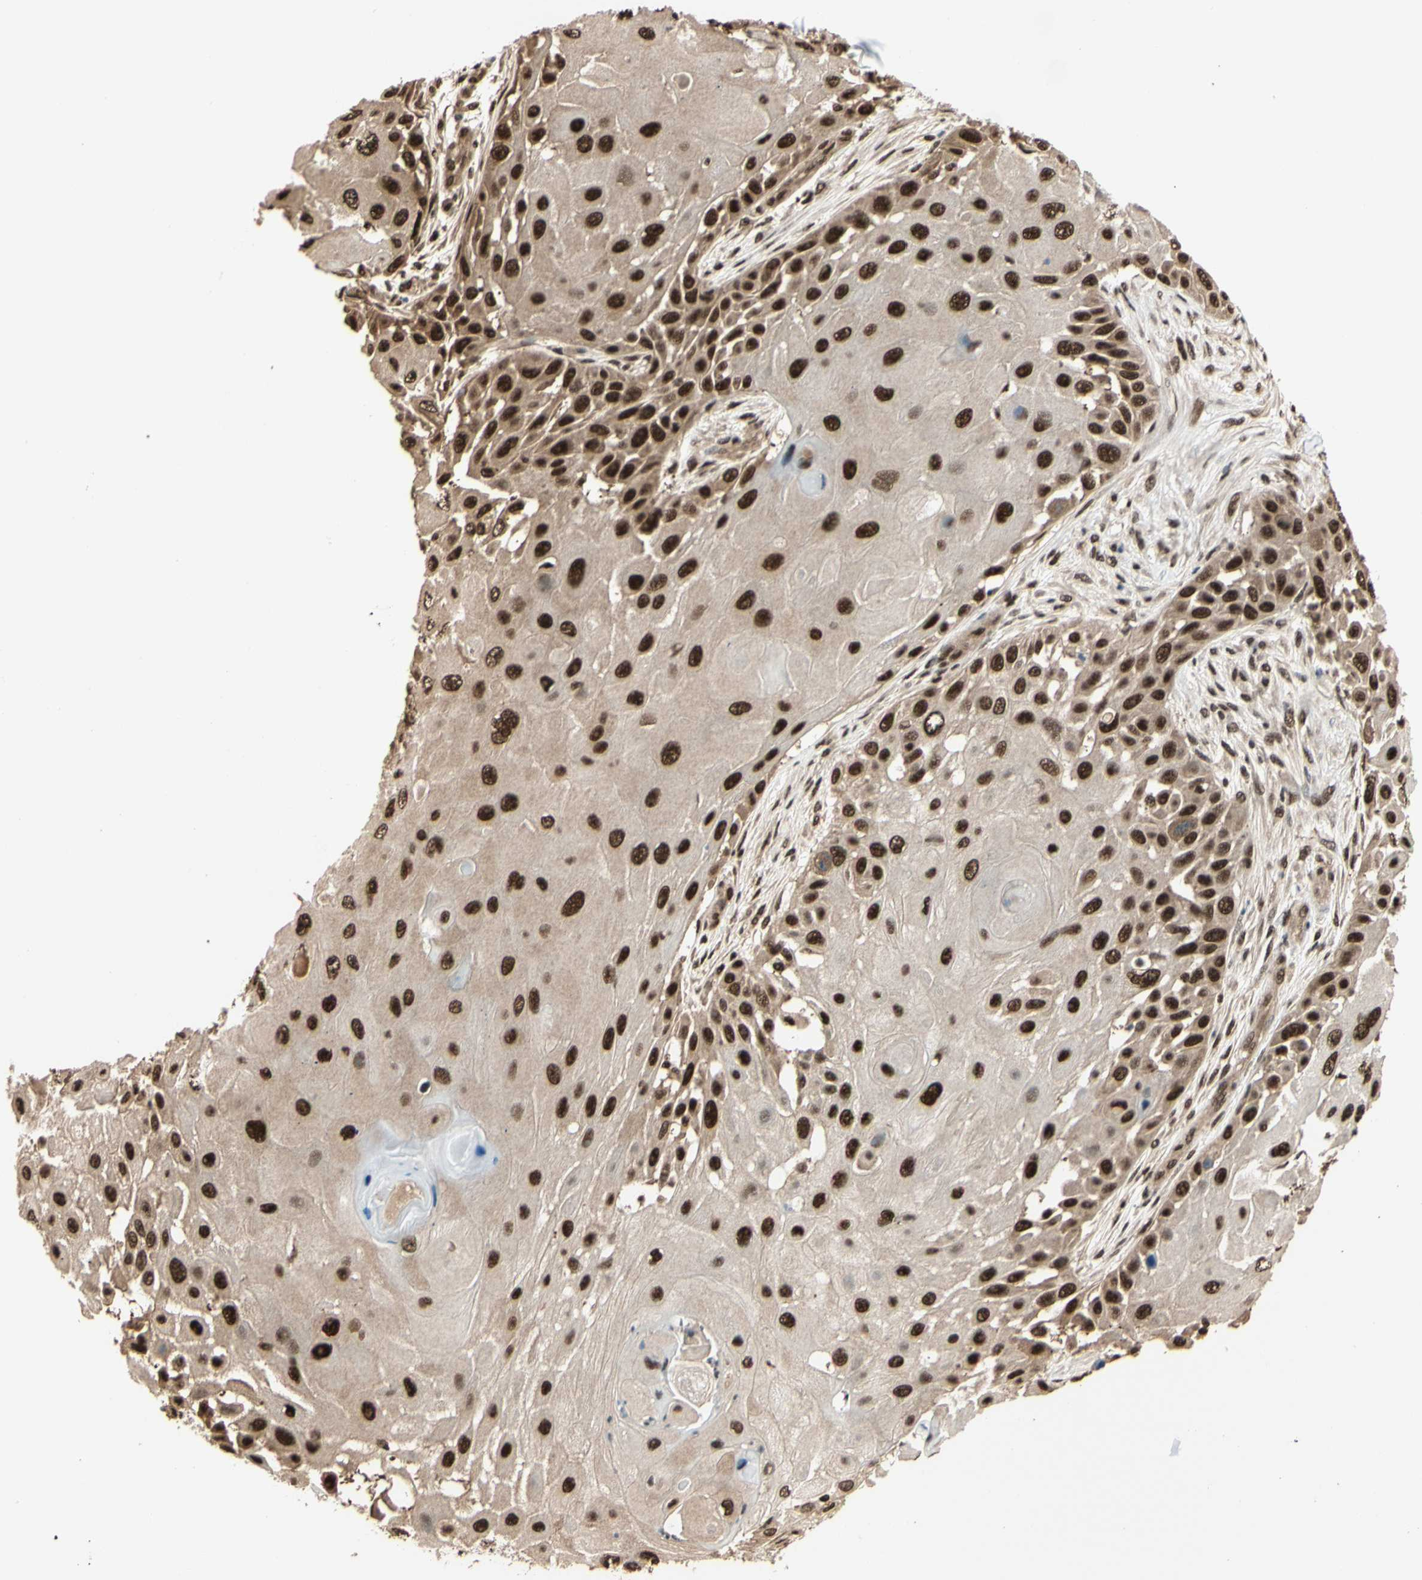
{"staining": {"intensity": "strong", "quantity": ">75%", "location": "cytoplasmic/membranous,nuclear"}, "tissue": "skin cancer", "cell_type": "Tumor cells", "image_type": "cancer", "snomed": [{"axis": "morphology", "description": "Squamous cell carcinoma, NOS"}, {"axis": "topography", "description": "Skin"}], "caption": "The micrograph exhibits immunohistochemical staining of squamous cell carcinoma (skin). There is strong cytoplasmic/membranous and nuclear expression is appreciated in about >75% of tumor cells.", "gene": "HSF1", "patient": {"sex": "female", "age": 44}}